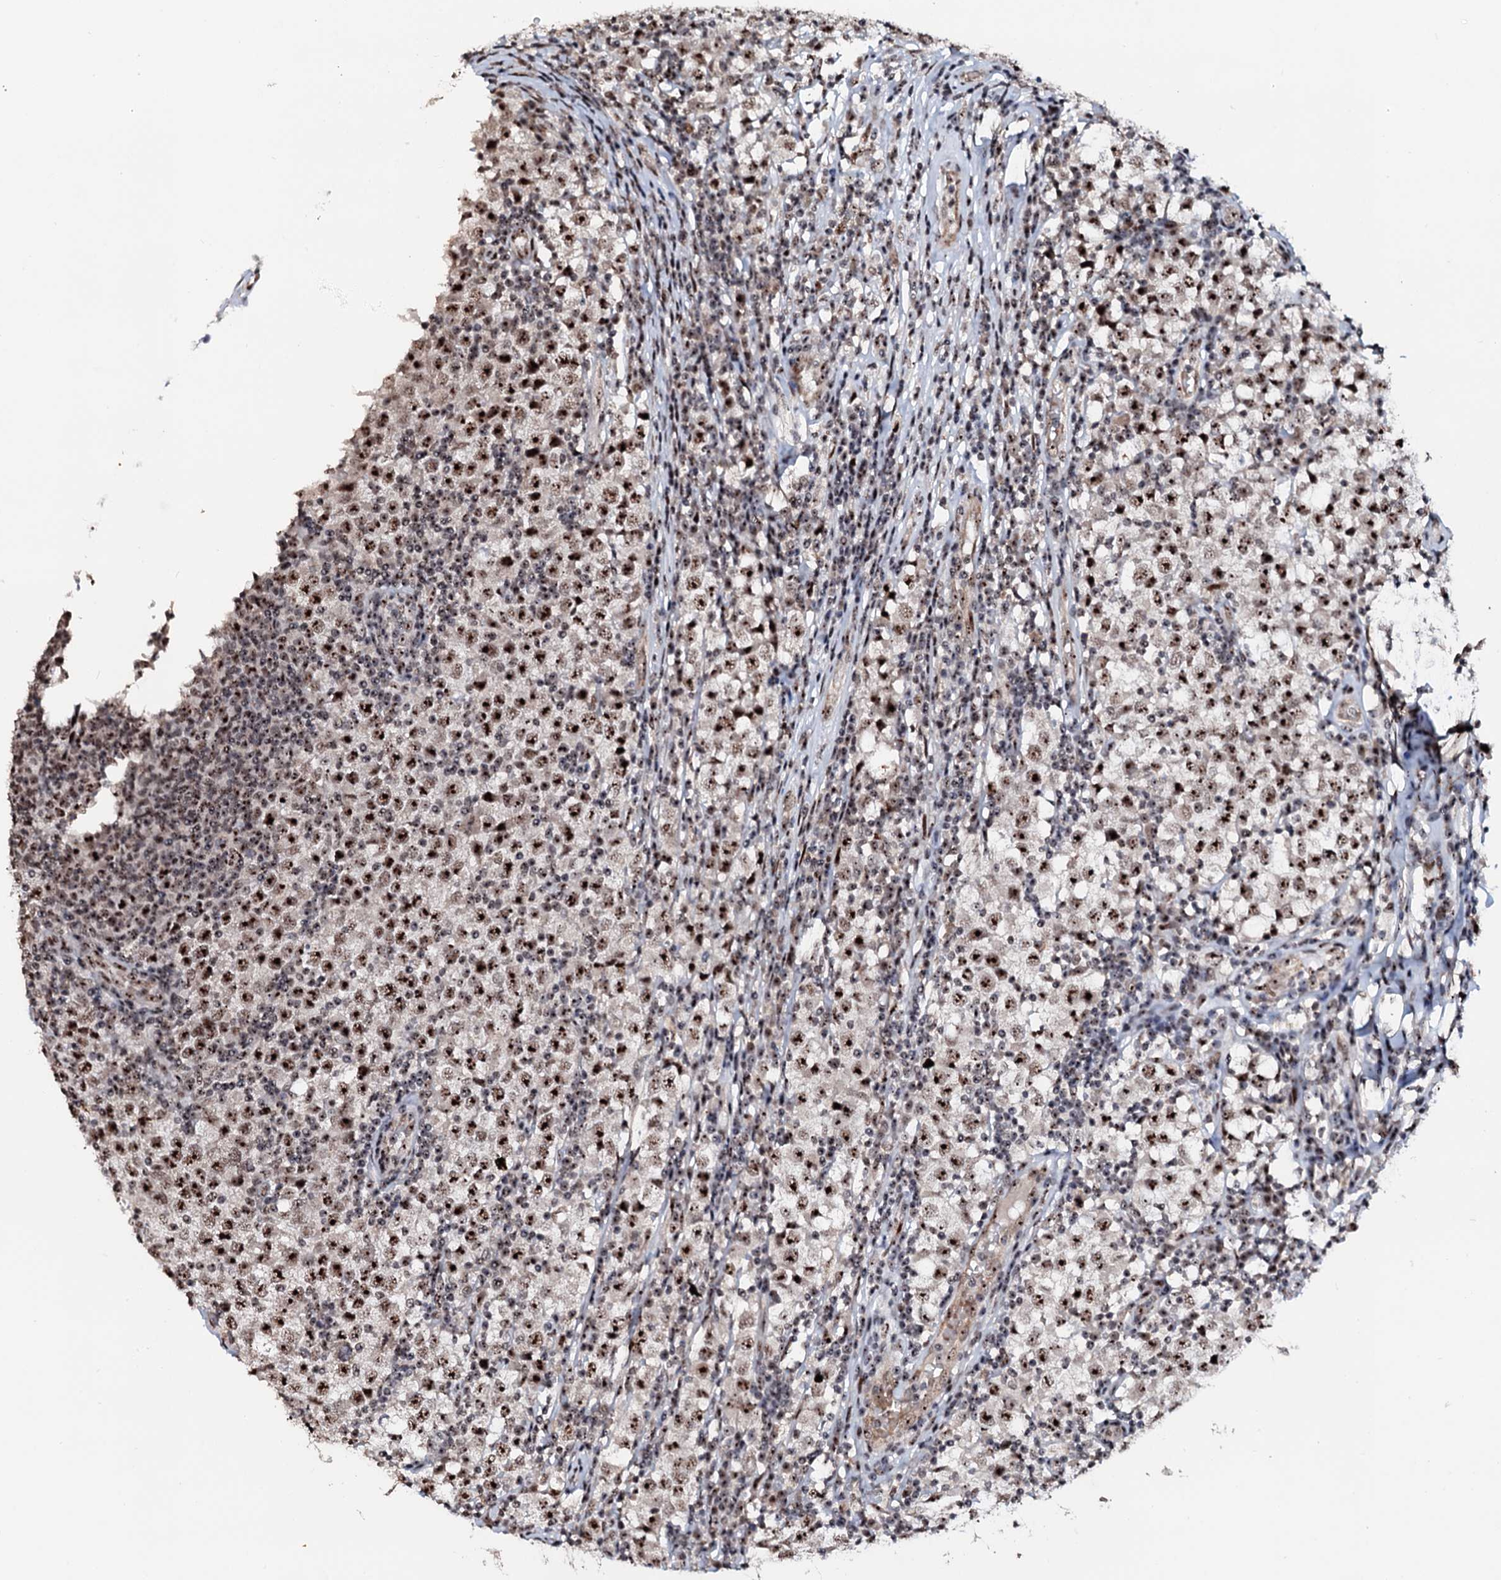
{"staining": {"intensity": "moderate", "quantity": ">75%", "location": "nuclear"}, "tissue": "testis cancer", "cell_type": "Tumor cells", "image_type": "cancer", "snomed": [{"axis": "morphology", "description": "Seminoma, NOS"}, {"axis": "topography", "description": "Testis"}], "caption": "Protein staining reveals moderate nuclear expression in about >75% of tumor cells in testis cancer.", "gene": "NEUROG3", "patient": {"sex": "male", "age": 65}}